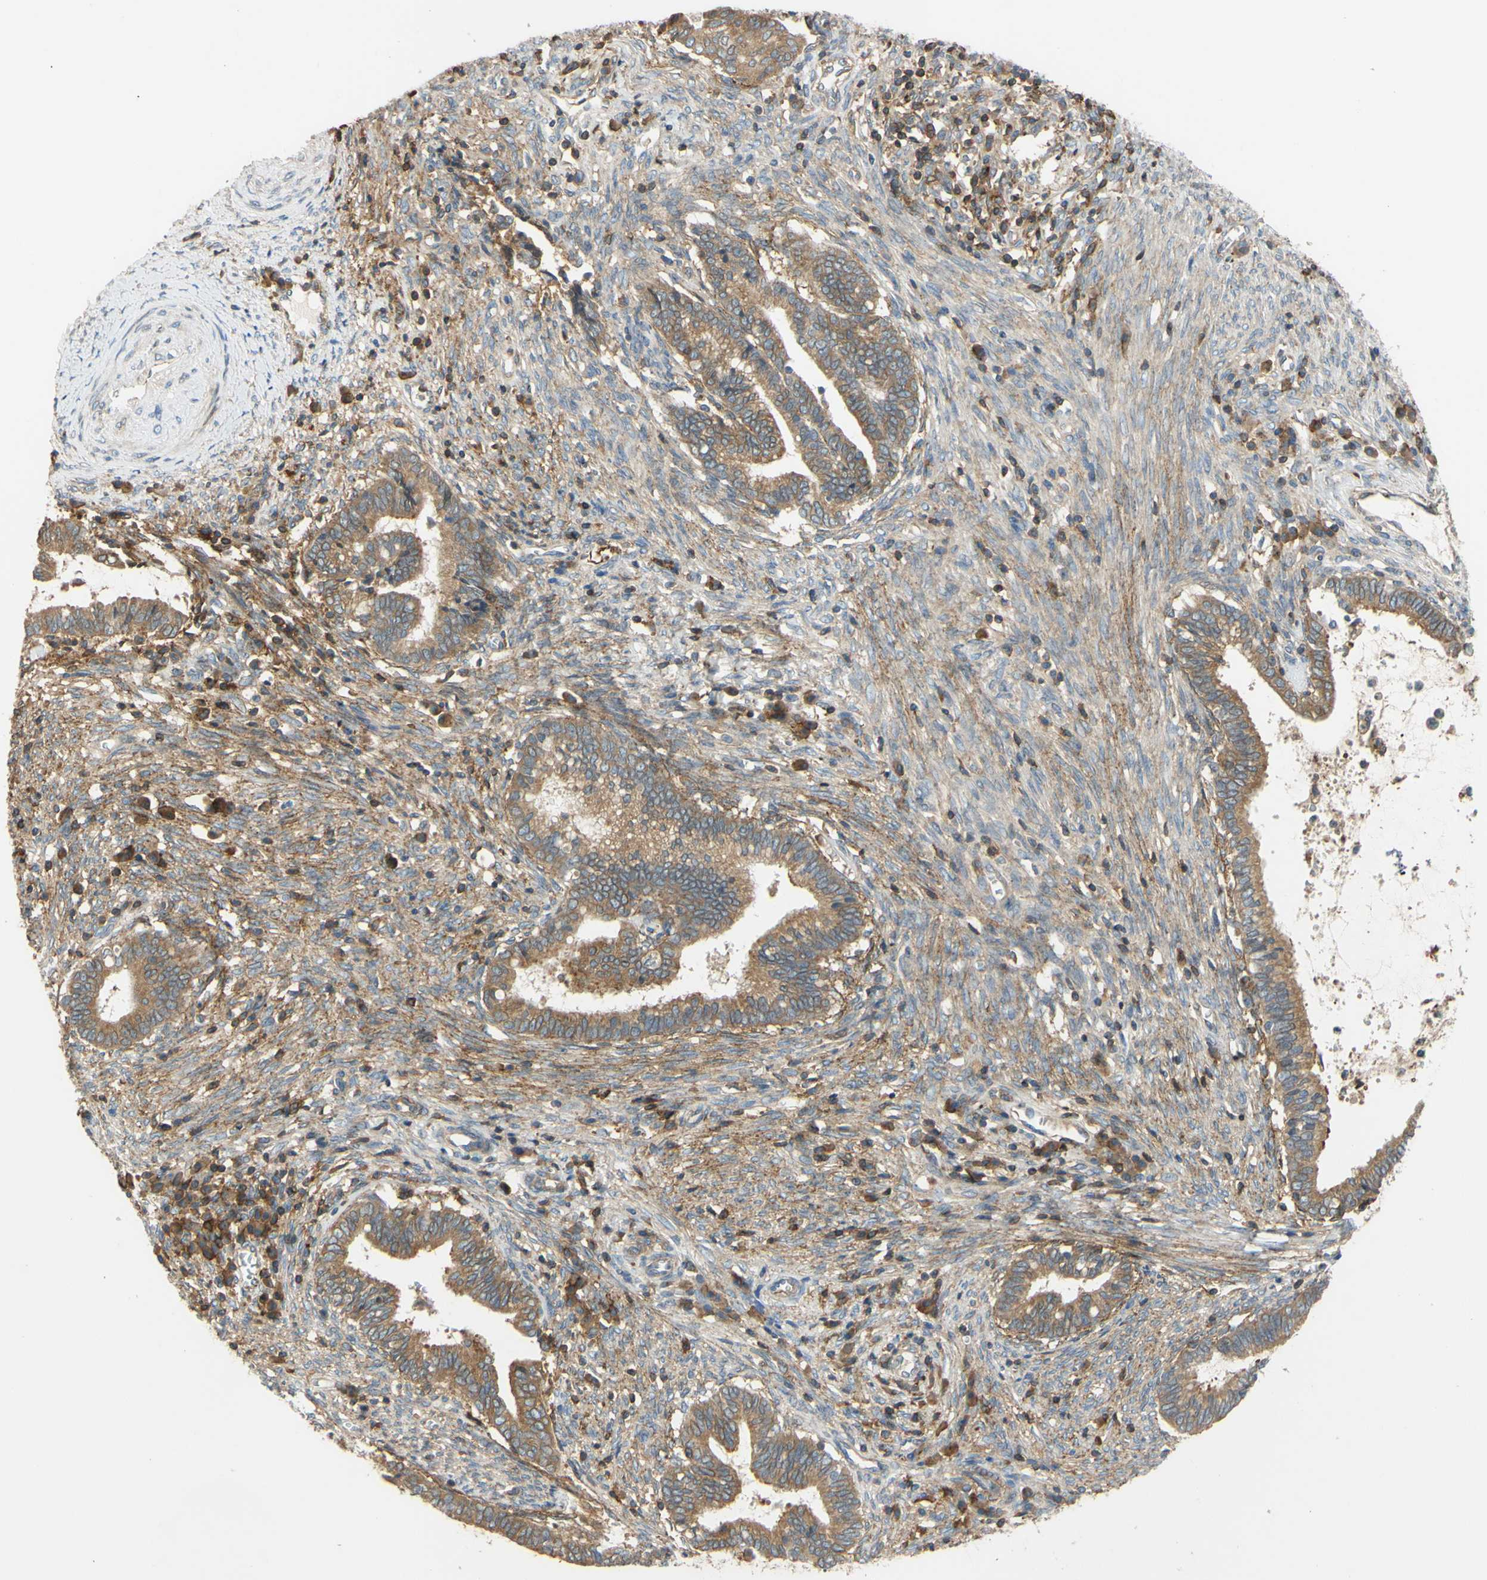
{"staining": {"intensity": "moderate", "quantity": ">75%", "location": "cytoplasmic/membranous"}, "tissue": "cervical cancer", "cell_type": "Tumor cells", "image_type": "cancer", "snomed": [{"axis": "morphology", "description": "Adenocarcinoma, NOS"}, {"axis": "topography", "description": "Cervix"}], "caption": "About >75% of tumor cells in human cervical adenocarcinoma display moderate cytoplasmic/membranous protein expression as visualized by brown immunohistochemical staining.", "gene": "POR", "patient": {"sex": "female", "age": 44}}